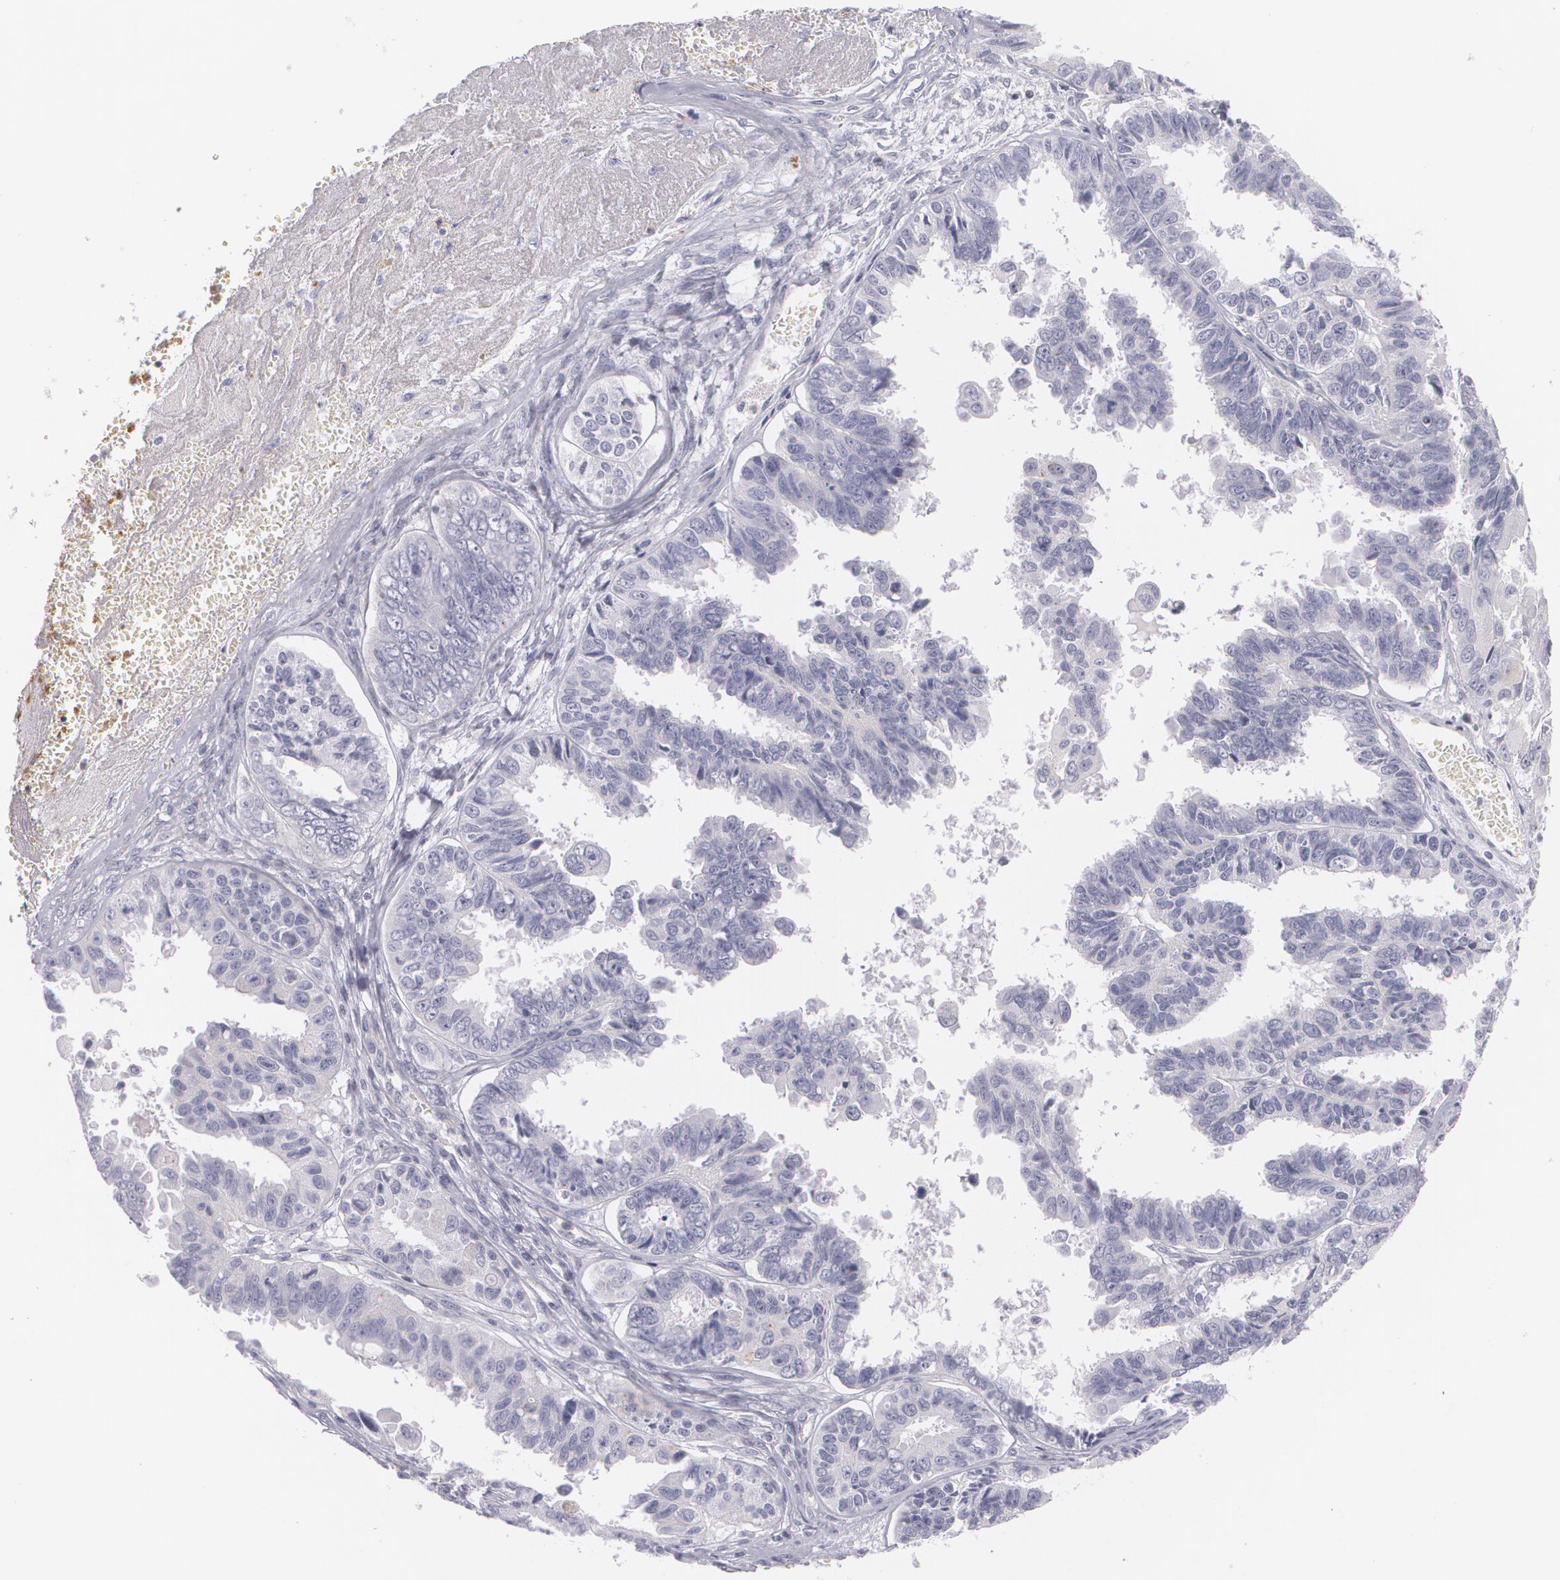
{"staining": {"intensity": "negative", "quantity": "none", "location": "none"}, "tissue": "ovarian cancer", "cell_type": "Tumor cells", "image_type": "cancer", "snomed": [{"axis": "morphology", "description": "Carcinoma, endometroid"}, {"axis": "topography", "description": "Ovary"}], "caption": "This is a micrograph of immunohistochemistry (IHC) staining of ovarian cancer (endometroid carcinoma), which shows no positivity in tumor cells.", "gene": "FAM181A", "patient": {"sex": "female", "age": 85}}